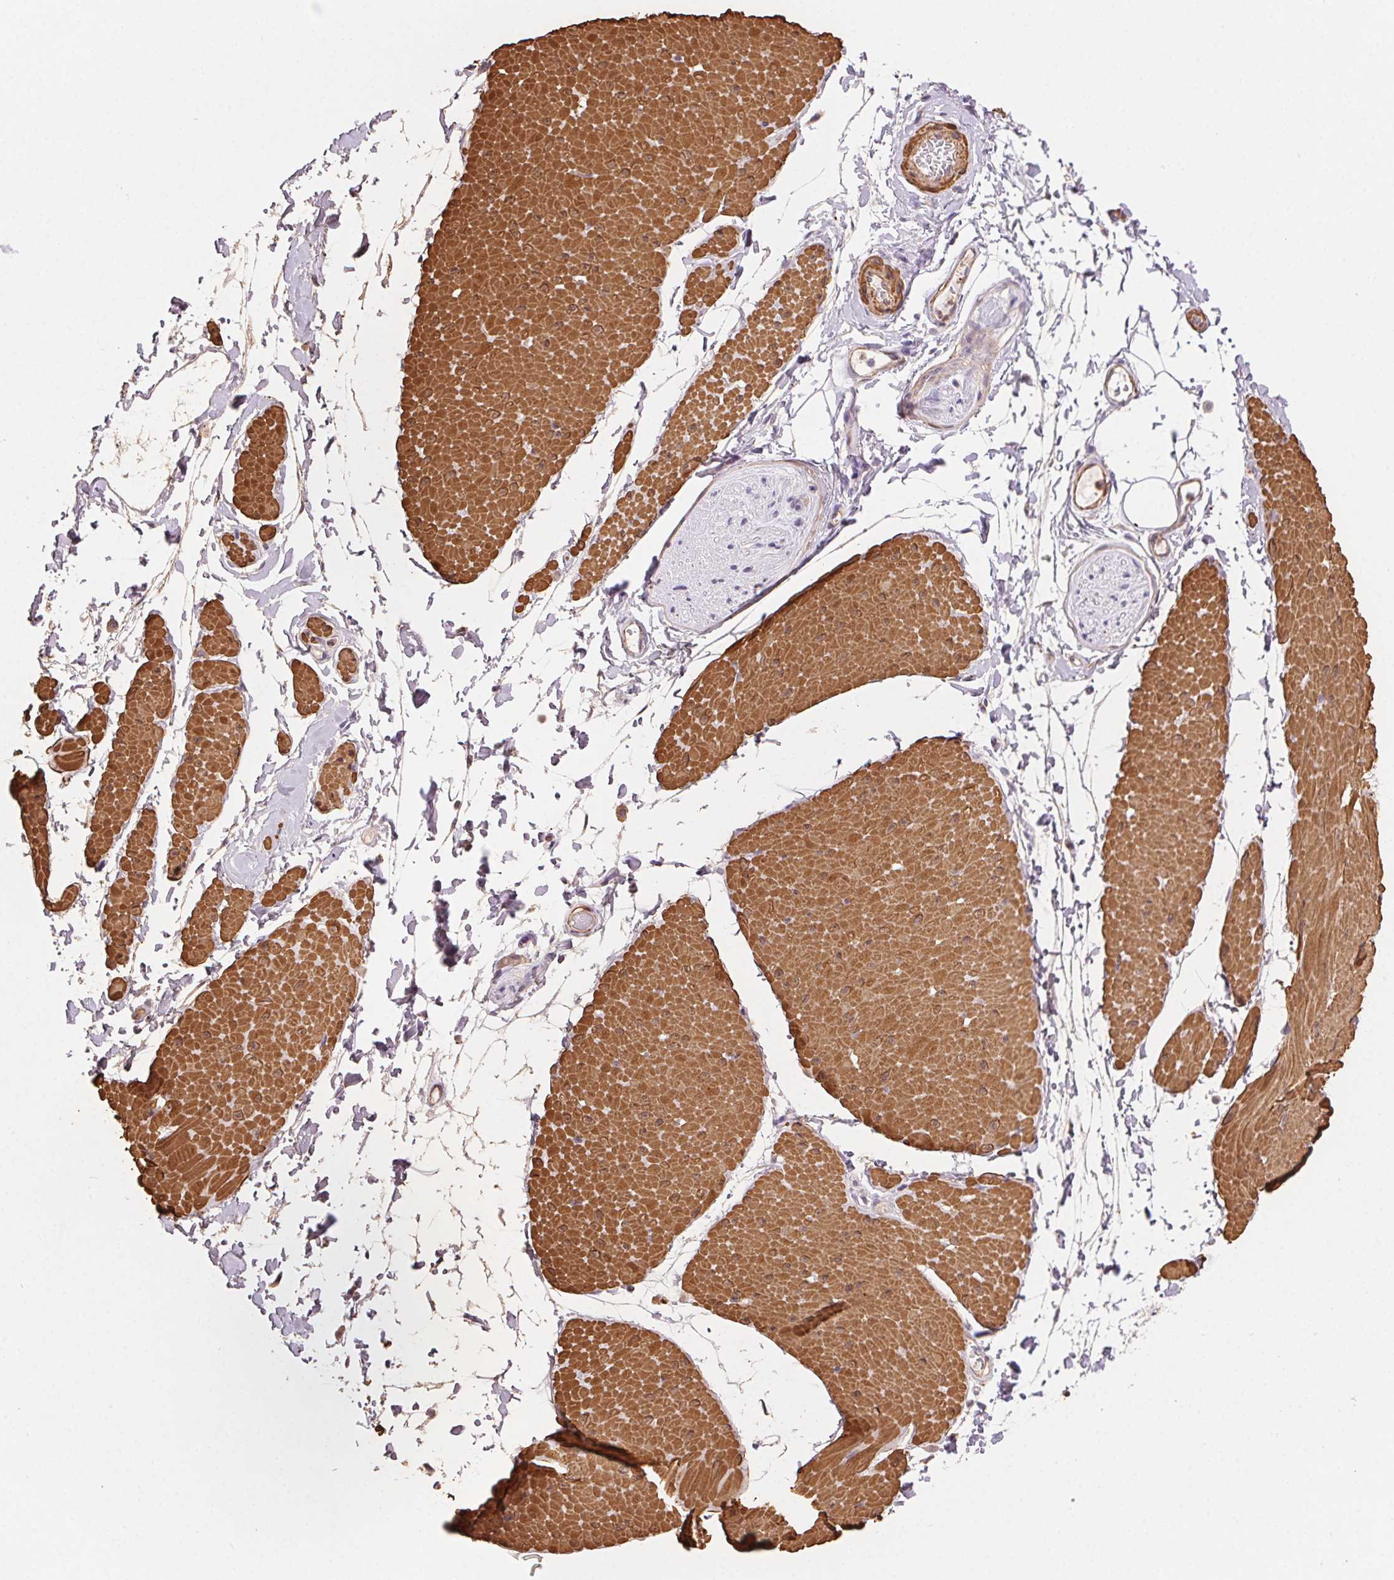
{"staining": {"intensity": "negative", "quantity": "none", "location": "none"}, "tissue": "adipose tissue", "cell_type": "Adipocytes", "image_type": "normal", "snomed": [{"axis": "morphology", "description": "Normal tissue, NOS"}, {"axis": "topography", "description": "Smooth muscle"}, {"axis": "topography", "description": "Peripheral nerve tissue"}], "caption": "IHC photomicrograph of unremarkable adipose tissue: adipose tissue stained with DAB (3,3'-diaminobenzidine) reveals no significant protein staining in adipocytes.", "gene": "GPX8", "patient": {"sex": "male", "age": 58}}